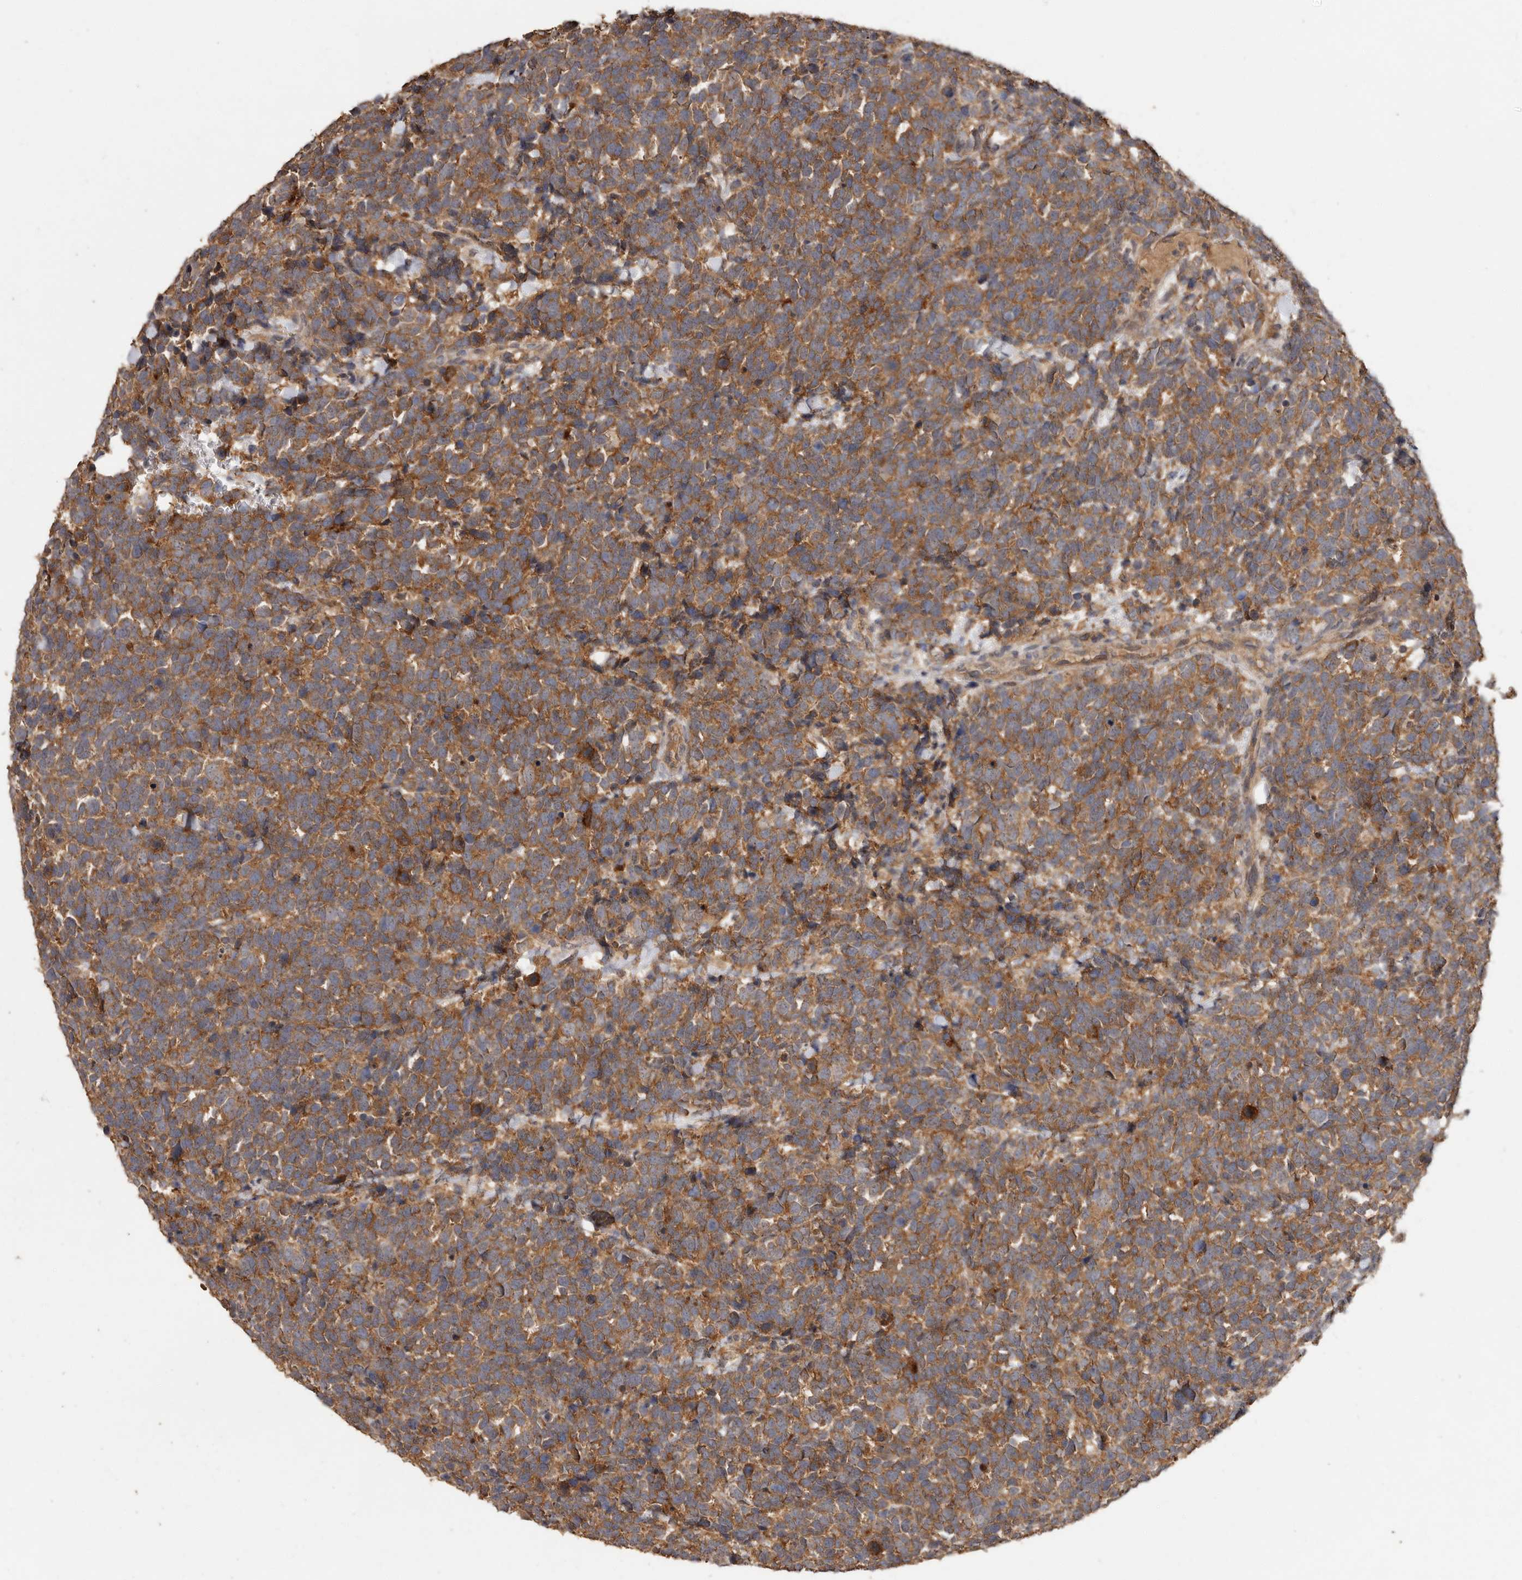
{"staining": {"intensity": "moderate", "quantity": ">75%", "location": "cytoplasmic/membranous"}, "tissue": "urothelial cancer", "cell_type": "Tumor cells", "image_type": "cancer", "snomed": [{"axis": "morphology", "description": "Urothelial carcinoma, High grade"}, {"axis": "topography", "description": "Urinary bladder"}], "caption": "A medium amount of moderate cytoplasmic/membranous positivity is identified in approximately >75% of tumor cells in urothelial cancer tissue.", "gene": "RWDD1", "patient": {"sex": "female", "age": 82}}